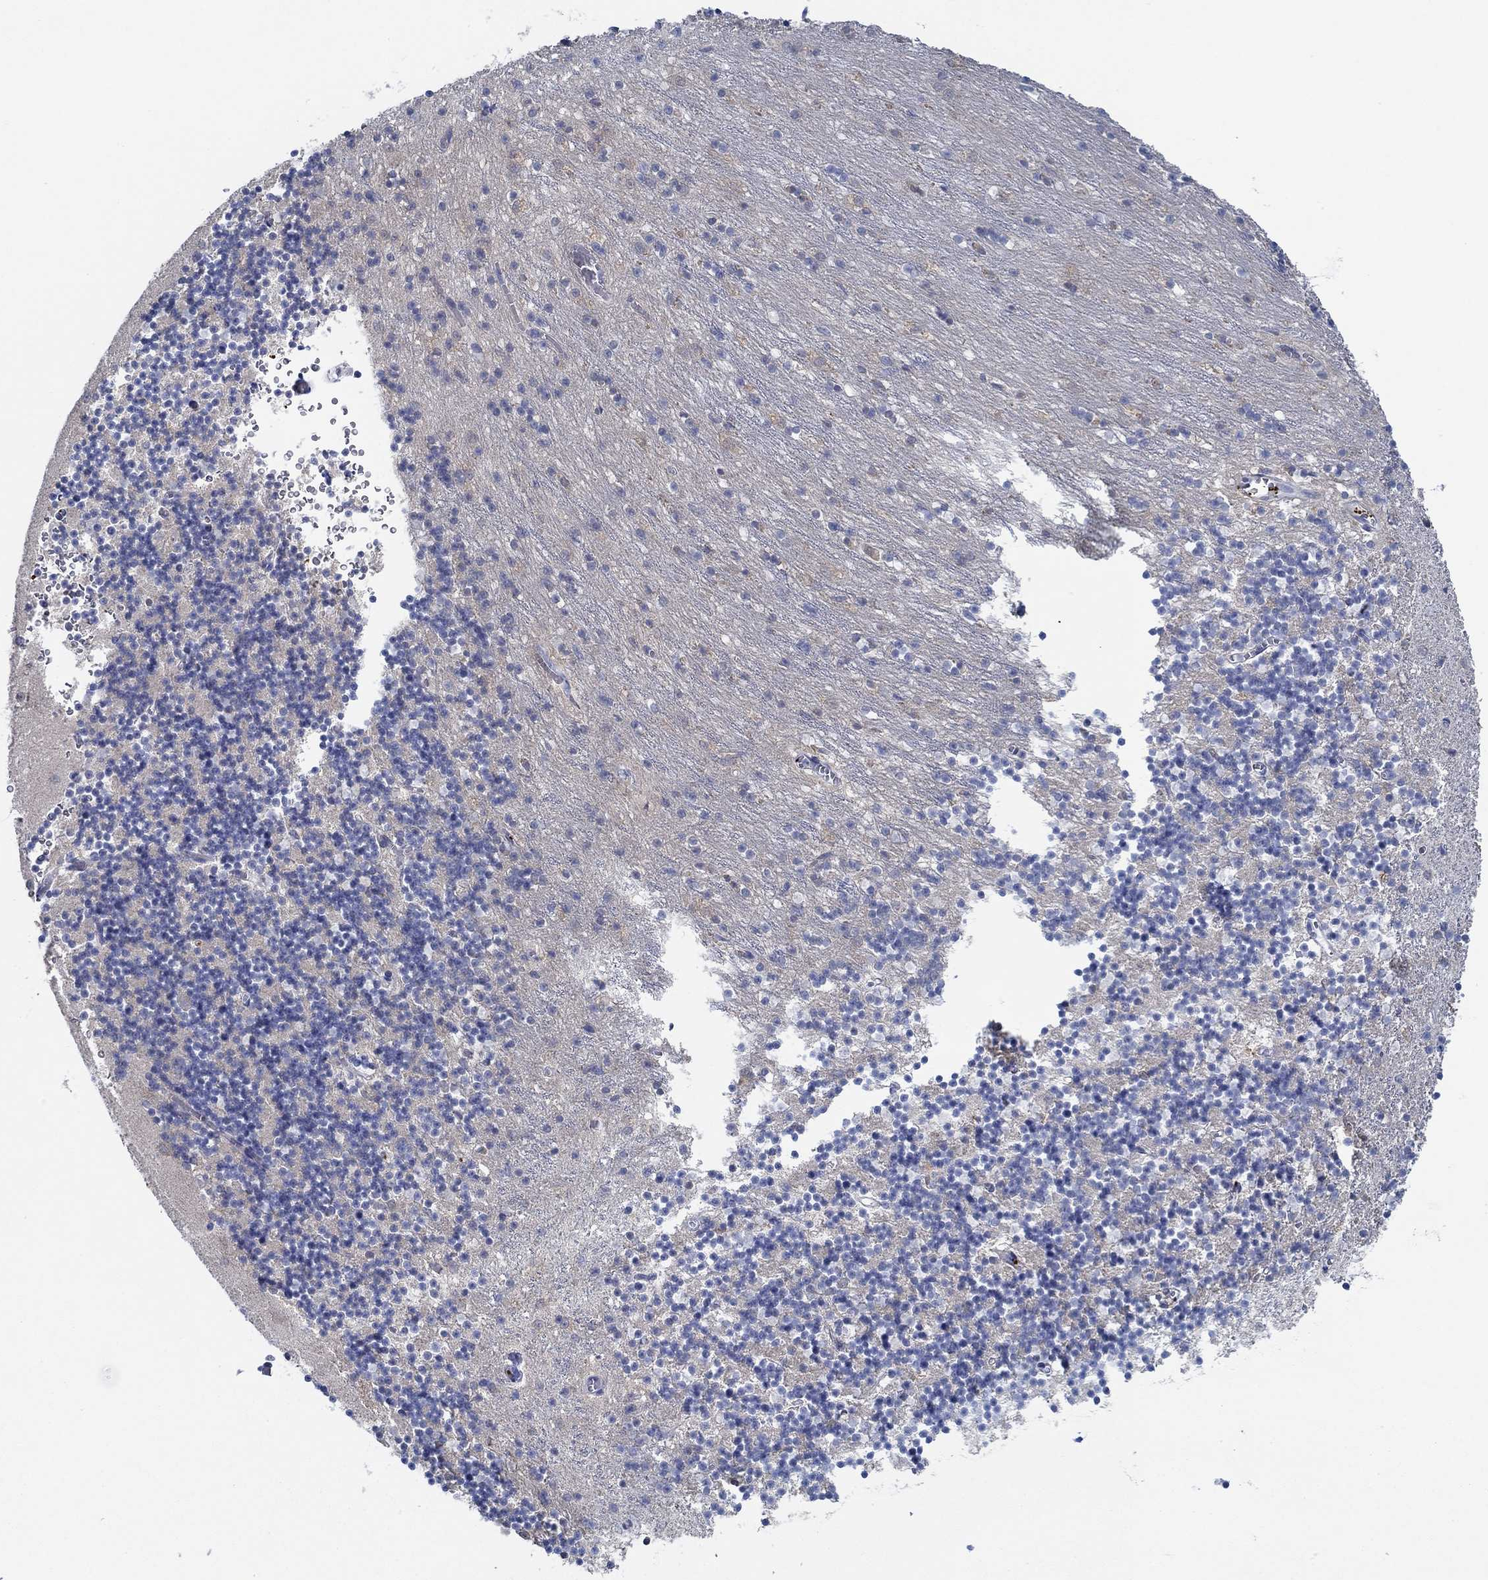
{"staining": {"intensity": "strong", "quantity": "<25%", "location": "cytoplasmic/membranous"}, "tissue": "cerebellum", "cell_type": "Cells in granular layer", "image_type": "normal", "snomed": [{"axis": "morphology", "description": "Normal tissue, NOS"}, {"axis": "topography", "description": "Cerebellum"}], "caption": "Strong cytoplasmic/membranous positivity is present in about <25% of cells in granular layer in benign cerebellum. (DAB (3,3'-diaminobenzidine) IHC with brightfield microscopy, high magnification).", "gene": "SLC27A3", "patient": {"sex": "female", "age": 64}}